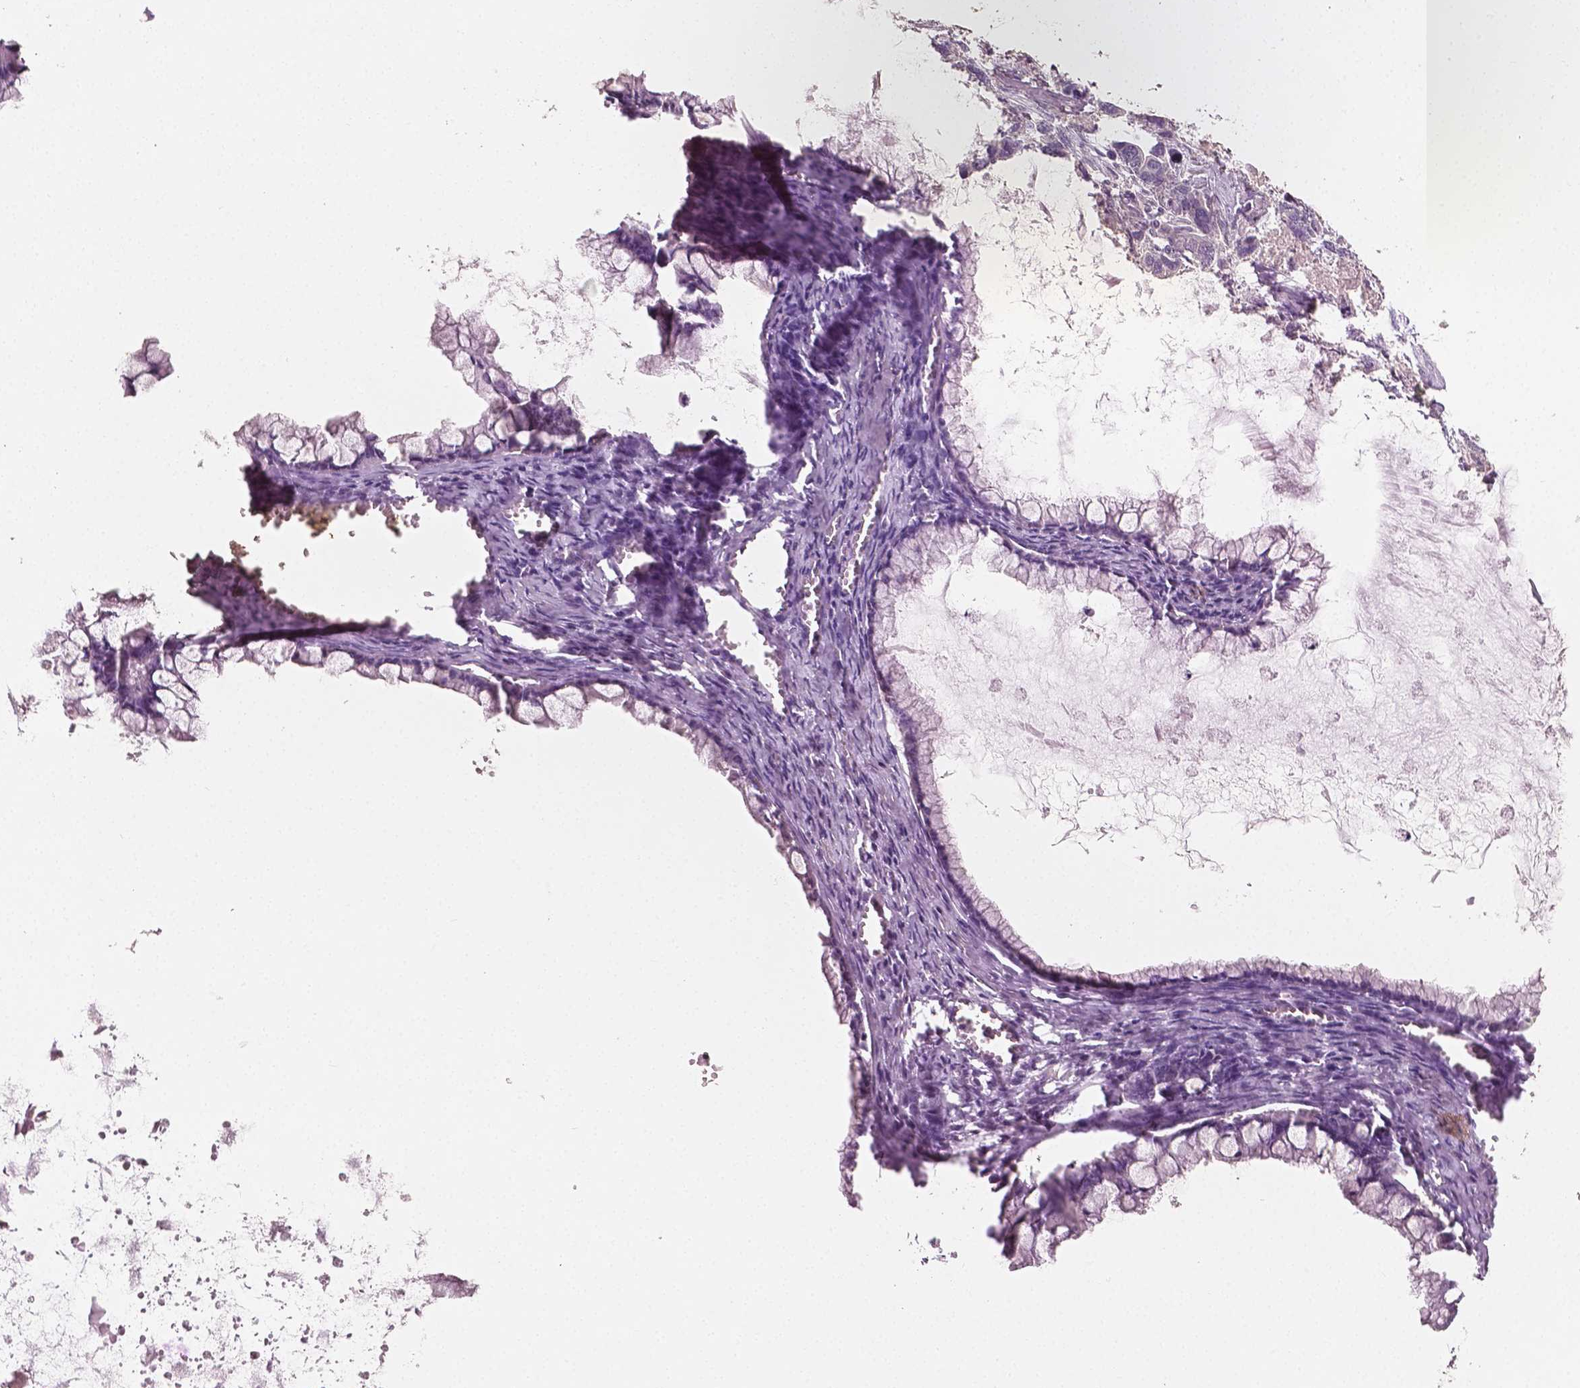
{"staining": {"intensity": "negative", "quantity": "none", "location": "none"}, "tissue": "ovarian cancer", "cell_type": "Tumor cells", "image_type": "cancer", "snomed": [{"axis": "morphology", "description": "Cystadenocarcinoma, mucinous, NOS"}, {"axis": "topography", "description": "Ovary"}], "caption": "This is an immunohistochemistry histopathology image of human ovarian mucinous cystadenocarcinoma. There is no expression in tumor cells.", "gene": "PLA2R1", "patient": {"sex": "female", "age": 67}}